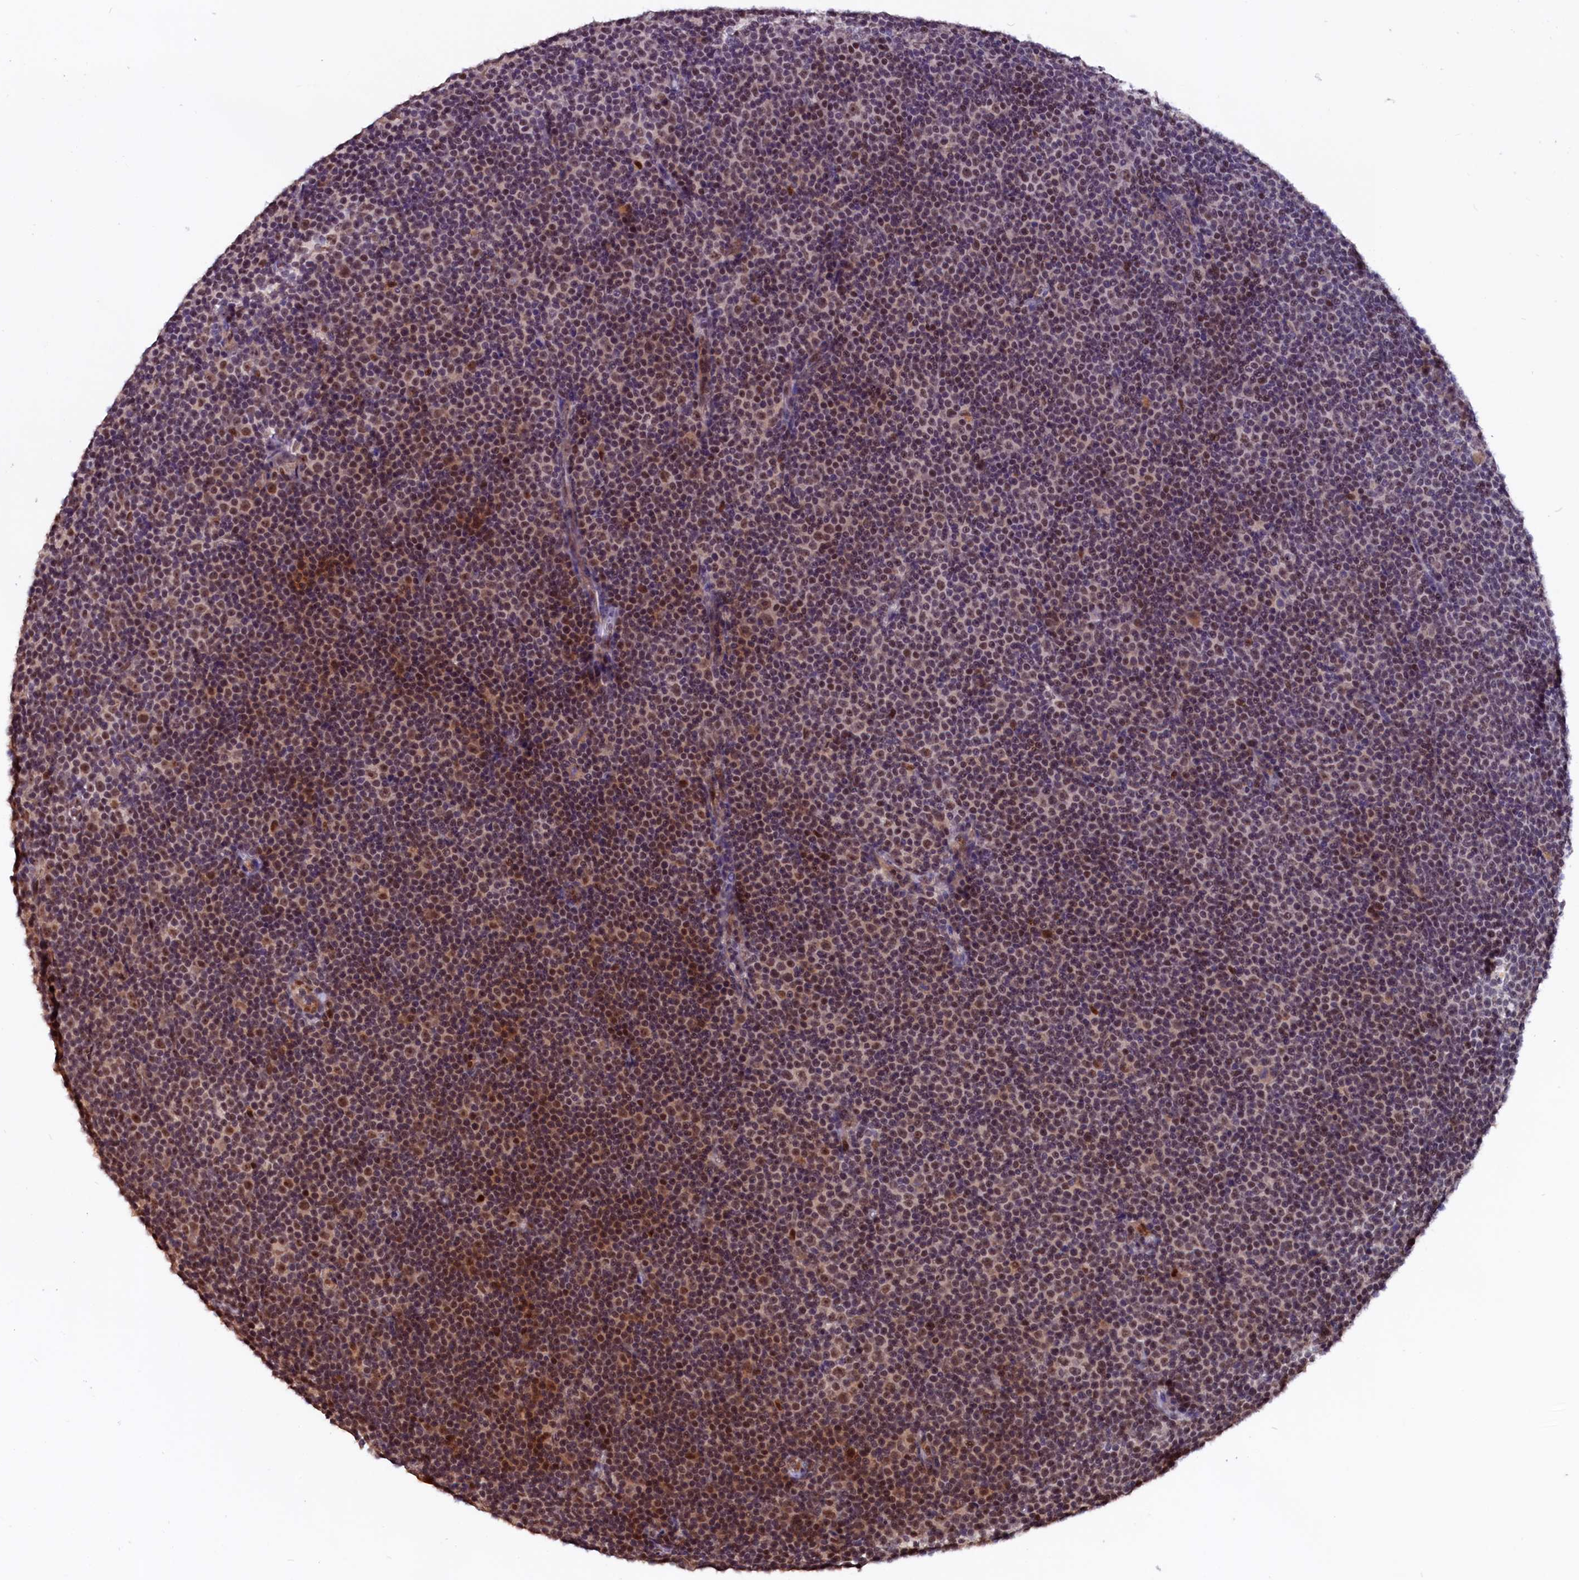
{"staining": {"intensity": "moderate", "quantity": "25%-75%", "location": "cytoplasmic/membranous,nuclear"}, "tissue": "lymphoma", "cell_type": "Tumor cells", "image_type": "cancer", "snomed": [{"axis": "morphology", "description": "Malignant lymphoma, non-Hodgkin's type, Low grade"}, {"axis": "topography", "description": "Lymph node"}], "caption": "IHC photomicrograph of neoplastic tissue: low-grade malignant lymphoma, non-Hodgkin's type stained using immunohistochemistry exhibits medium levels of moderate protein expression localized specifically in the cytoplasmic/membranous and nuclear of tumor cells, appearing as a cytoplasmic/membranous and nuclear brown color.", "gene": "RNMT", "patient": {"sex": "female", "age": 67}}